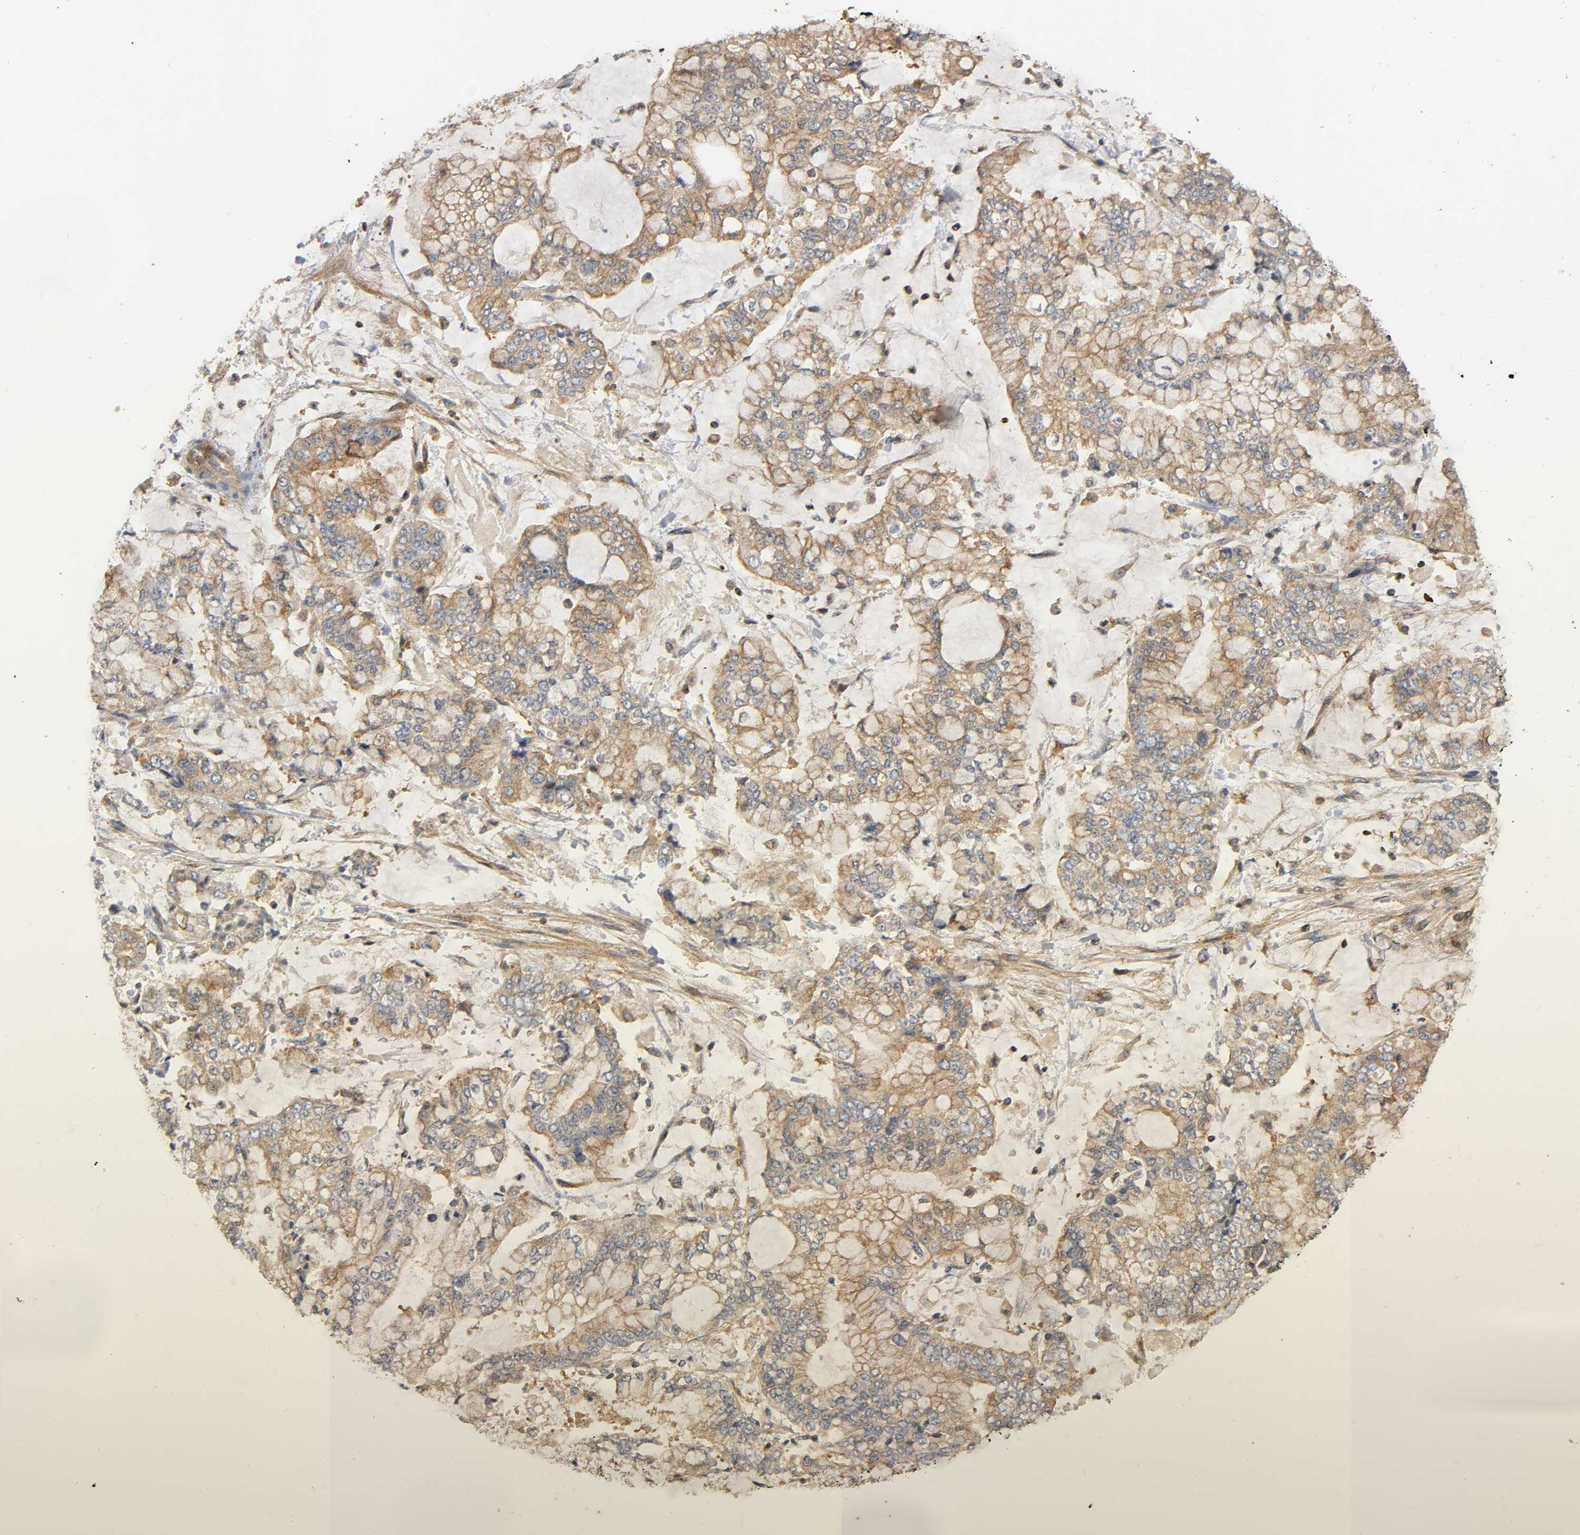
{"staining": {"intensity": "moderate", "quantity": ">75%", "location": "cytoplasmic/membranous"}, "tissue": "stomach cancer", "cell_type": "Tumor cells", "image_type": "cancer", "snomed": [{"axis": "morphology", "description": "Normal tissue, NOS"}, {"axis": "morphology", "description": "Adenocarcinoma, NOS"}, {"axis": "topography", "description": "Stomach, upper"}, {"axis": "topography", "description": "Stomach"}], "caption": "Stomach cancer (adenocarcinoma) tissue demonstrates moderate cytoplasmic/membranous positivity in about >75% of tumor cells Using DAB (brown) and hematoxylin (blue) stains, captured at high magnification using brightfield microscopy.", "gene": "IKBKB", "patient": {"sex": "male", "age": 76}}